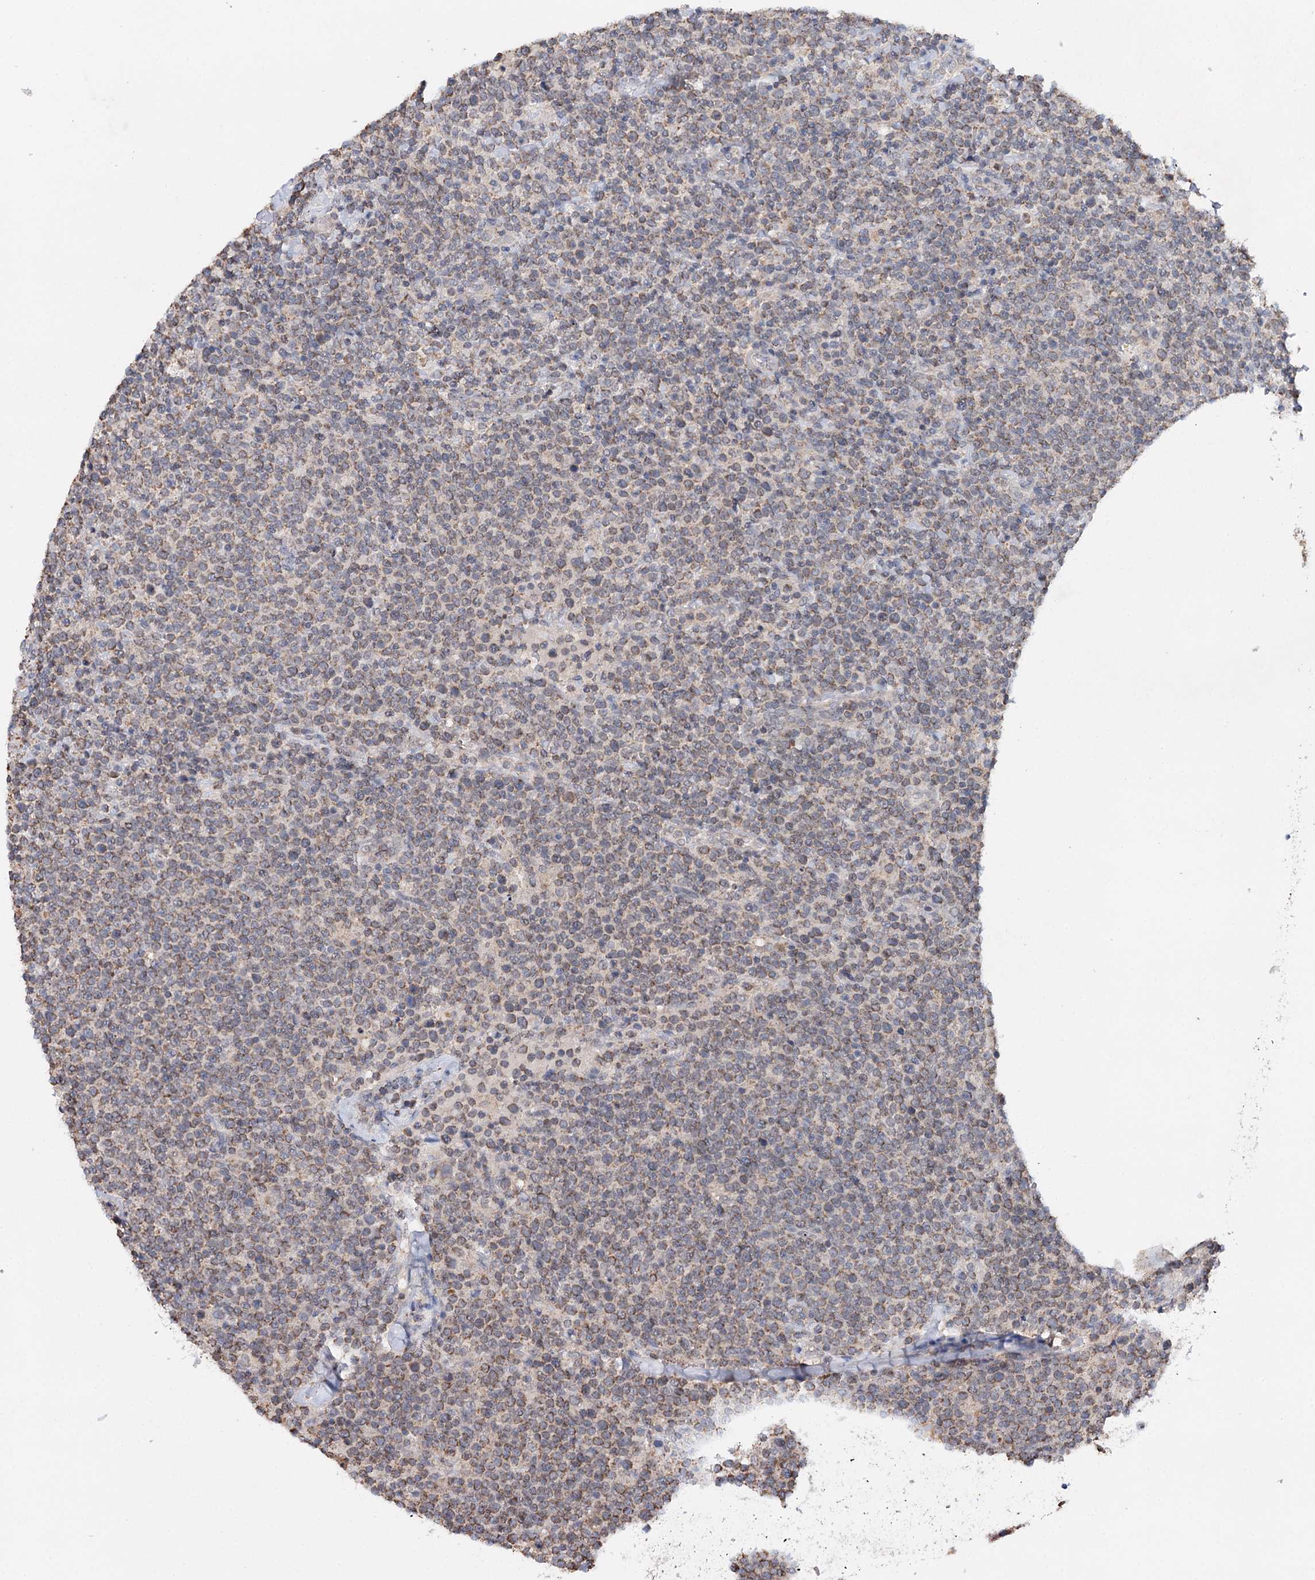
{"staining": {"intensity": "weak", "quantity": "25%-75%", "location": "cytoplasmic/membranous"}, "tissue": "lymphoma", "cell_type": "Tumor cells", "image_type": "cancer", "snomed": [{"axis": "morphology", "description": "Malignant lymphoma, non-Hodgkin's type, High grade"}, {"axis": "topography", "description": "Lymph node"}], "caption": "Immunohistochemistry image of neoplastic tissue: human high-grade malignant lymphoma, non-Hodgkin's type stained using immunohistochemistry (IHC) displays low levels of weak protein expression localized specifically in the cytoplasmic/membranous of tumor cells, appearing as a cytoplasmic/membranous brown color.", "gene": "PIK3CB", "patient": {"sex": "male", "age": 61}}